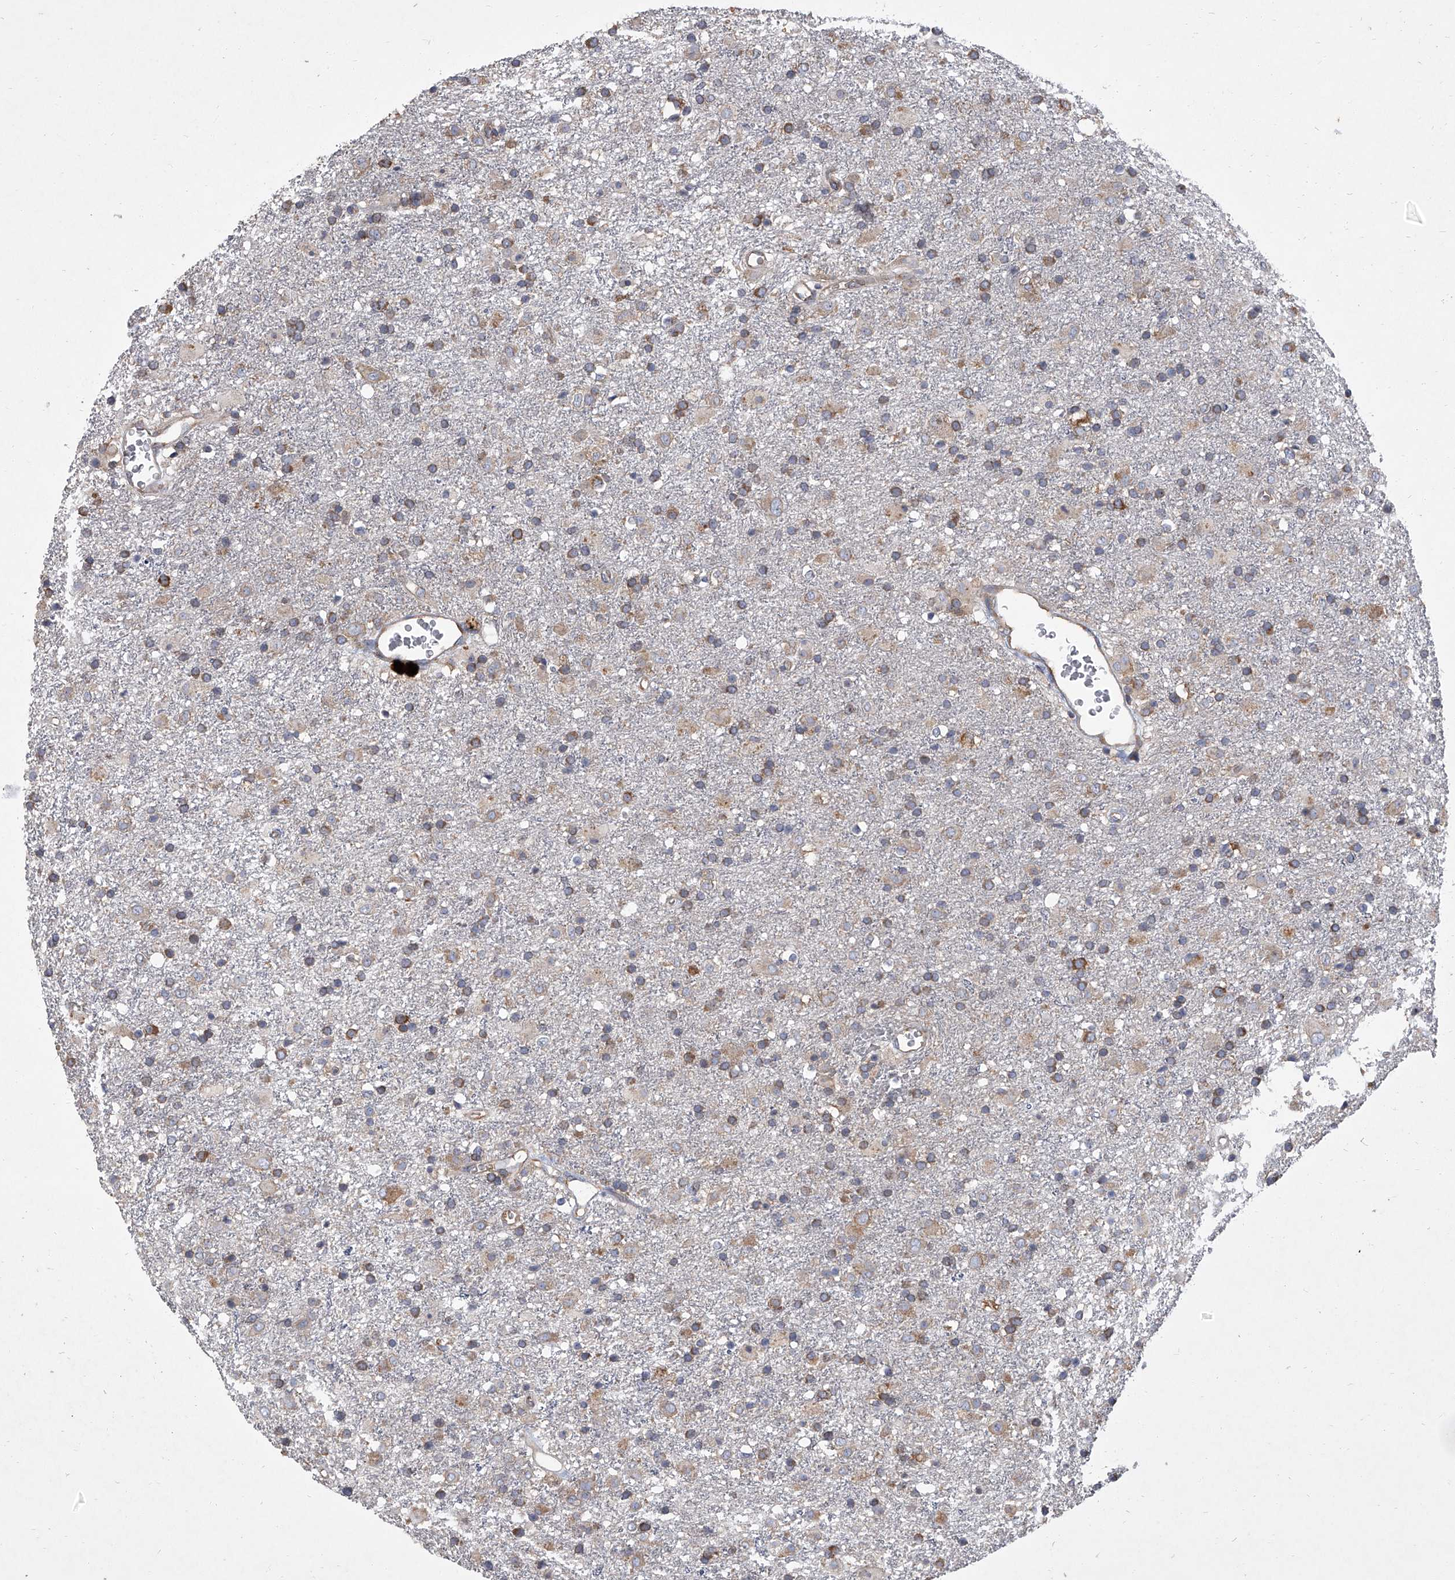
{"staining": {"intensity": "moderate", "quantity": "25%-75%", "location": "cytoplasmic/membranous"}, "tissue": "glioma", "cell_type": "Tumor cells", "image_type": "cancer", "snomed": [{"axis": "morphology", "description": "Glioma, malignant, Low grade"}, {"axis": "topography", "description": "Brain"}], "caption": "Tumor cells exhibit medium levels of moderate cytoplasmic/membranous expression in about 25%-75% of cells in low-grade glioma (malignant). (Brightfield microscopy of DAB IHC at high magnification).", "gene": "EIF2S2", "patient": {"sex": "male", "age": 65}}